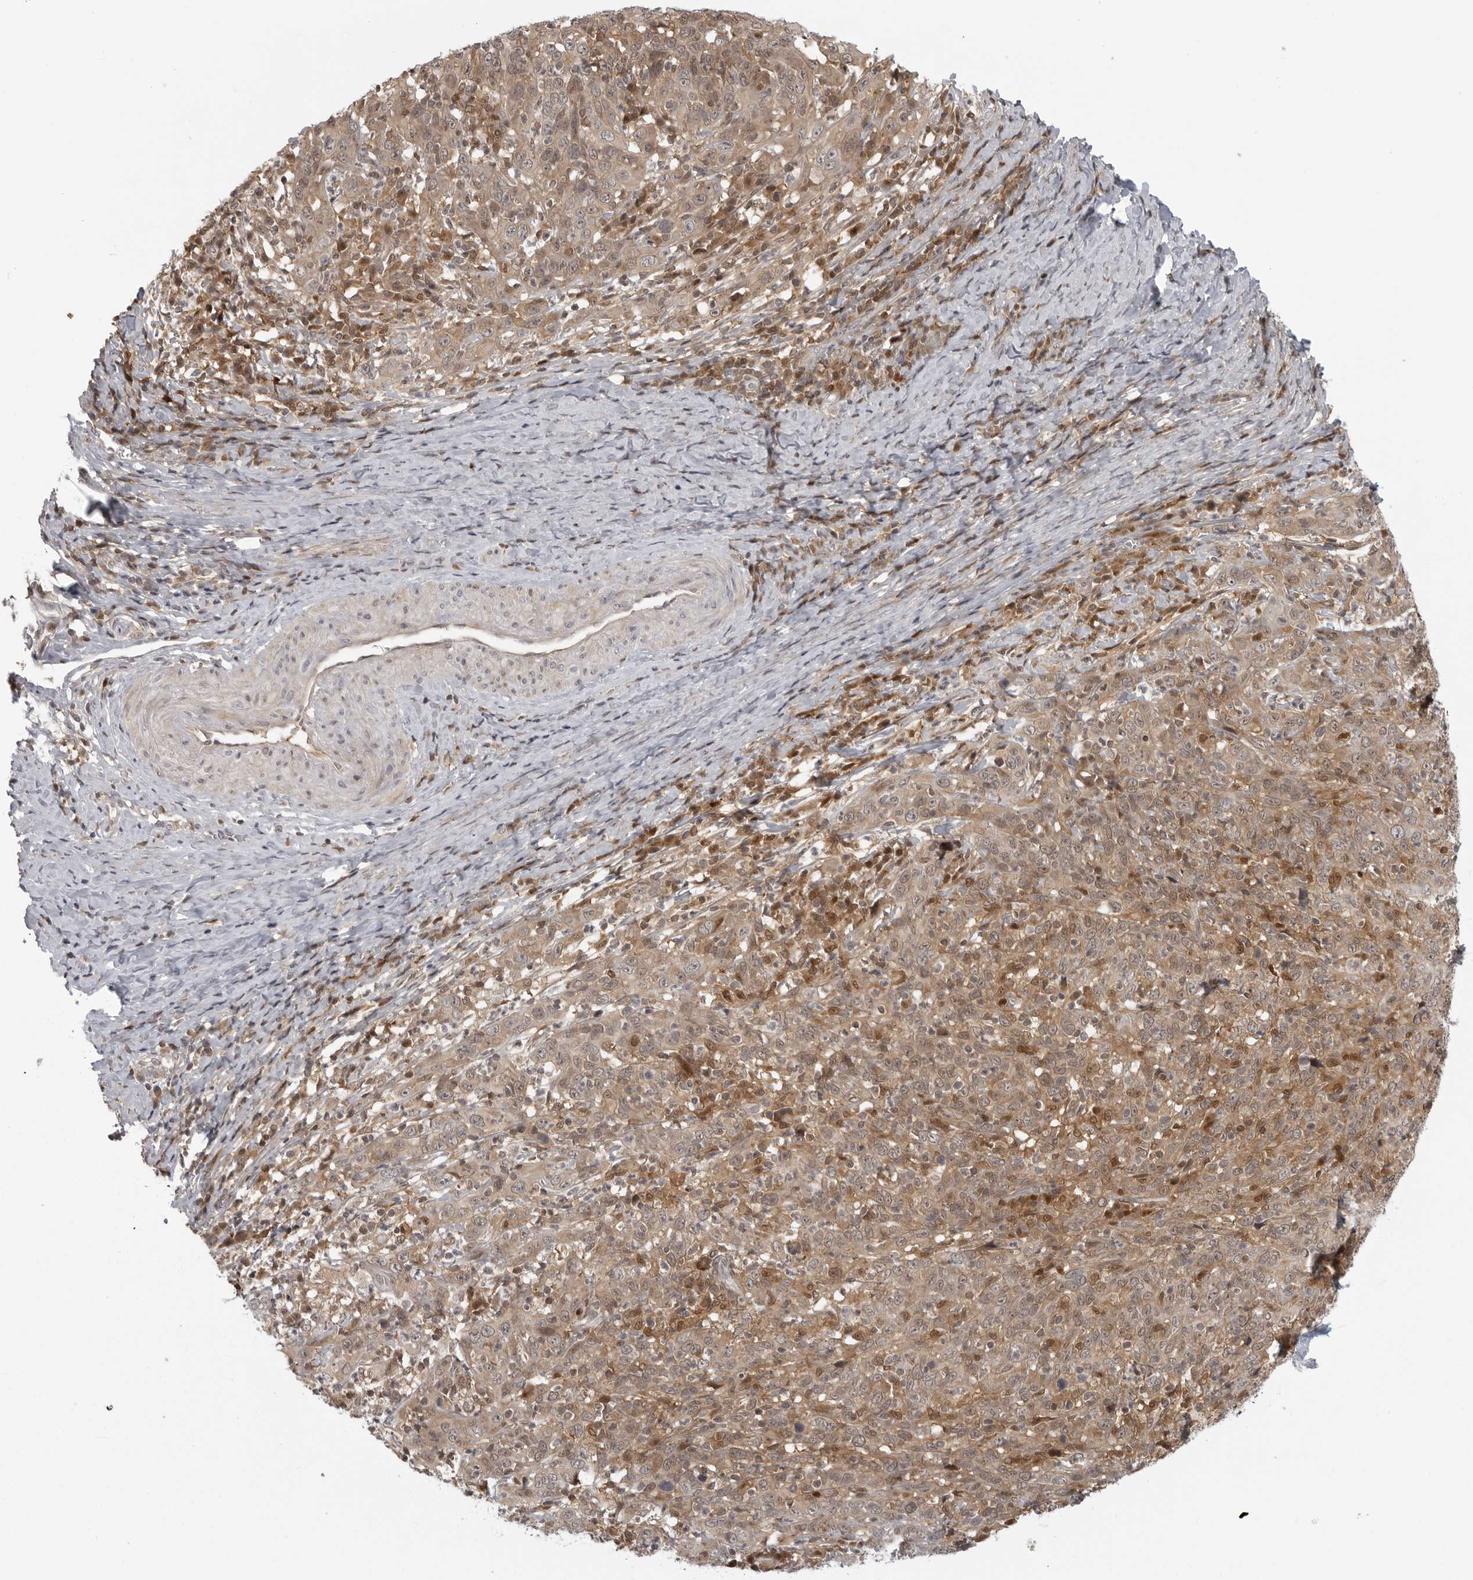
{"staining": {"intensity": "moderate", "quantity": ">75%", "location": "cytoplasmic/membranous"}, "tissue": "cervical cancer", "cell_type": "Tumor cells", "image_type": "cancer", "snomed": [{"axis": "morphology", "description": "Squamous cell carcinoma, NOS"}, {"axis": "topography", "description": "Cervix"}], "caption": "Immunohistochemistry (IHC) (DAB (3,3'-diaminobenzidine)) staining of cervical cancer (squamous cell carcinoma) displays moderate cytoplasmic/membranous protein positivity in approximately >75% of tumor cells.", "gene": "CTIF", "patient": {"sex": "female", "age": 46}}